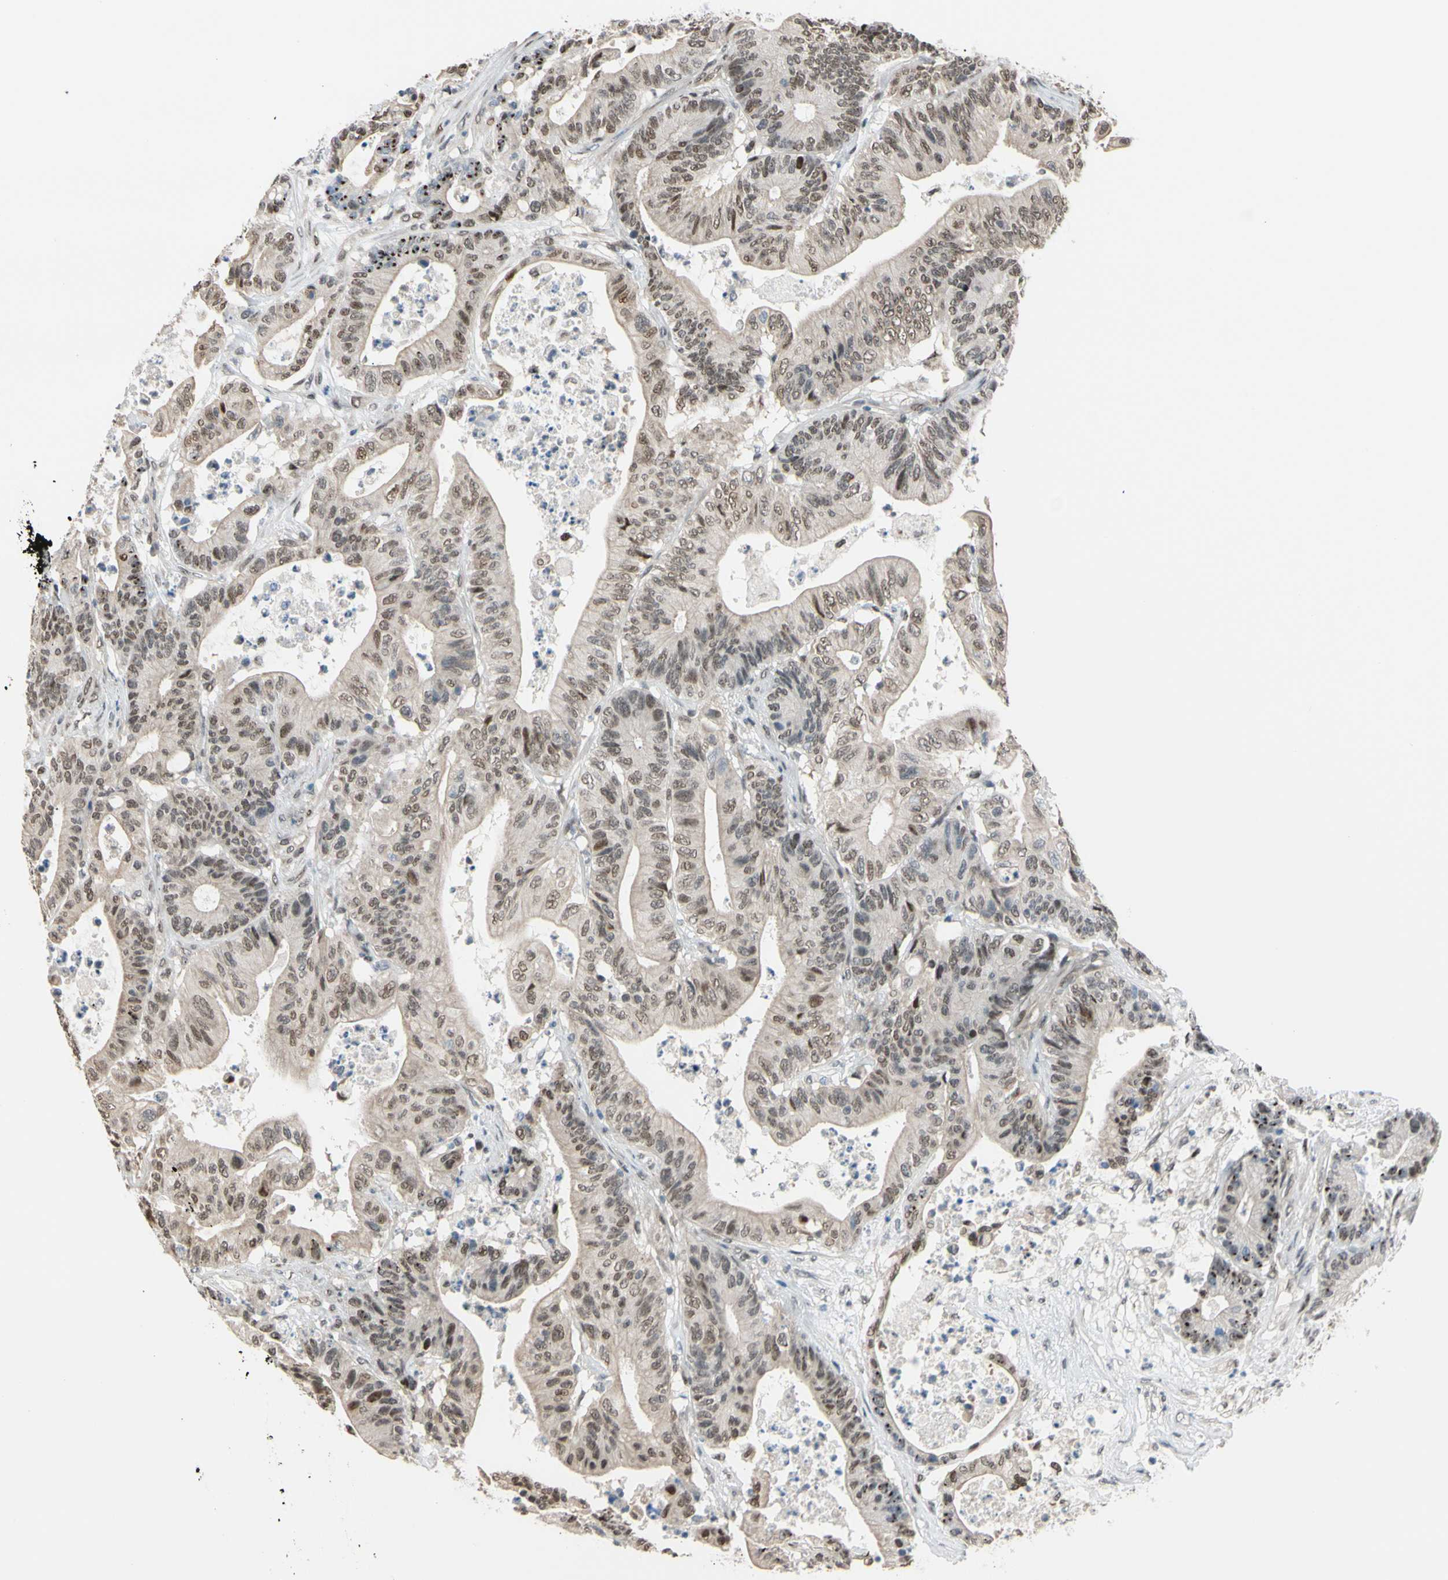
{"staining": {"intensity": "weak", "quantity": ">75%", "location": "nuclear"}, "tissue": "colorectal cancer", "cell_type": "Tumor cells", "image_type": "cancer", "snomed": [{"axis": "morphology", "description": "Adenocarcinoma, NOS"}, {"axis": "topography", "description": "Colon"}], "caption": "DAB (3,3'-diaminobenzidine) immunohistochemical staining of colorectal adenocarcinoma shows weak nuclear protein expression in approximately >75% of tumor cells. (IHC, brightfield microscopy, high magnification).", "gene": "SUFU", "patient": {"sex": "female", "age": 84}}